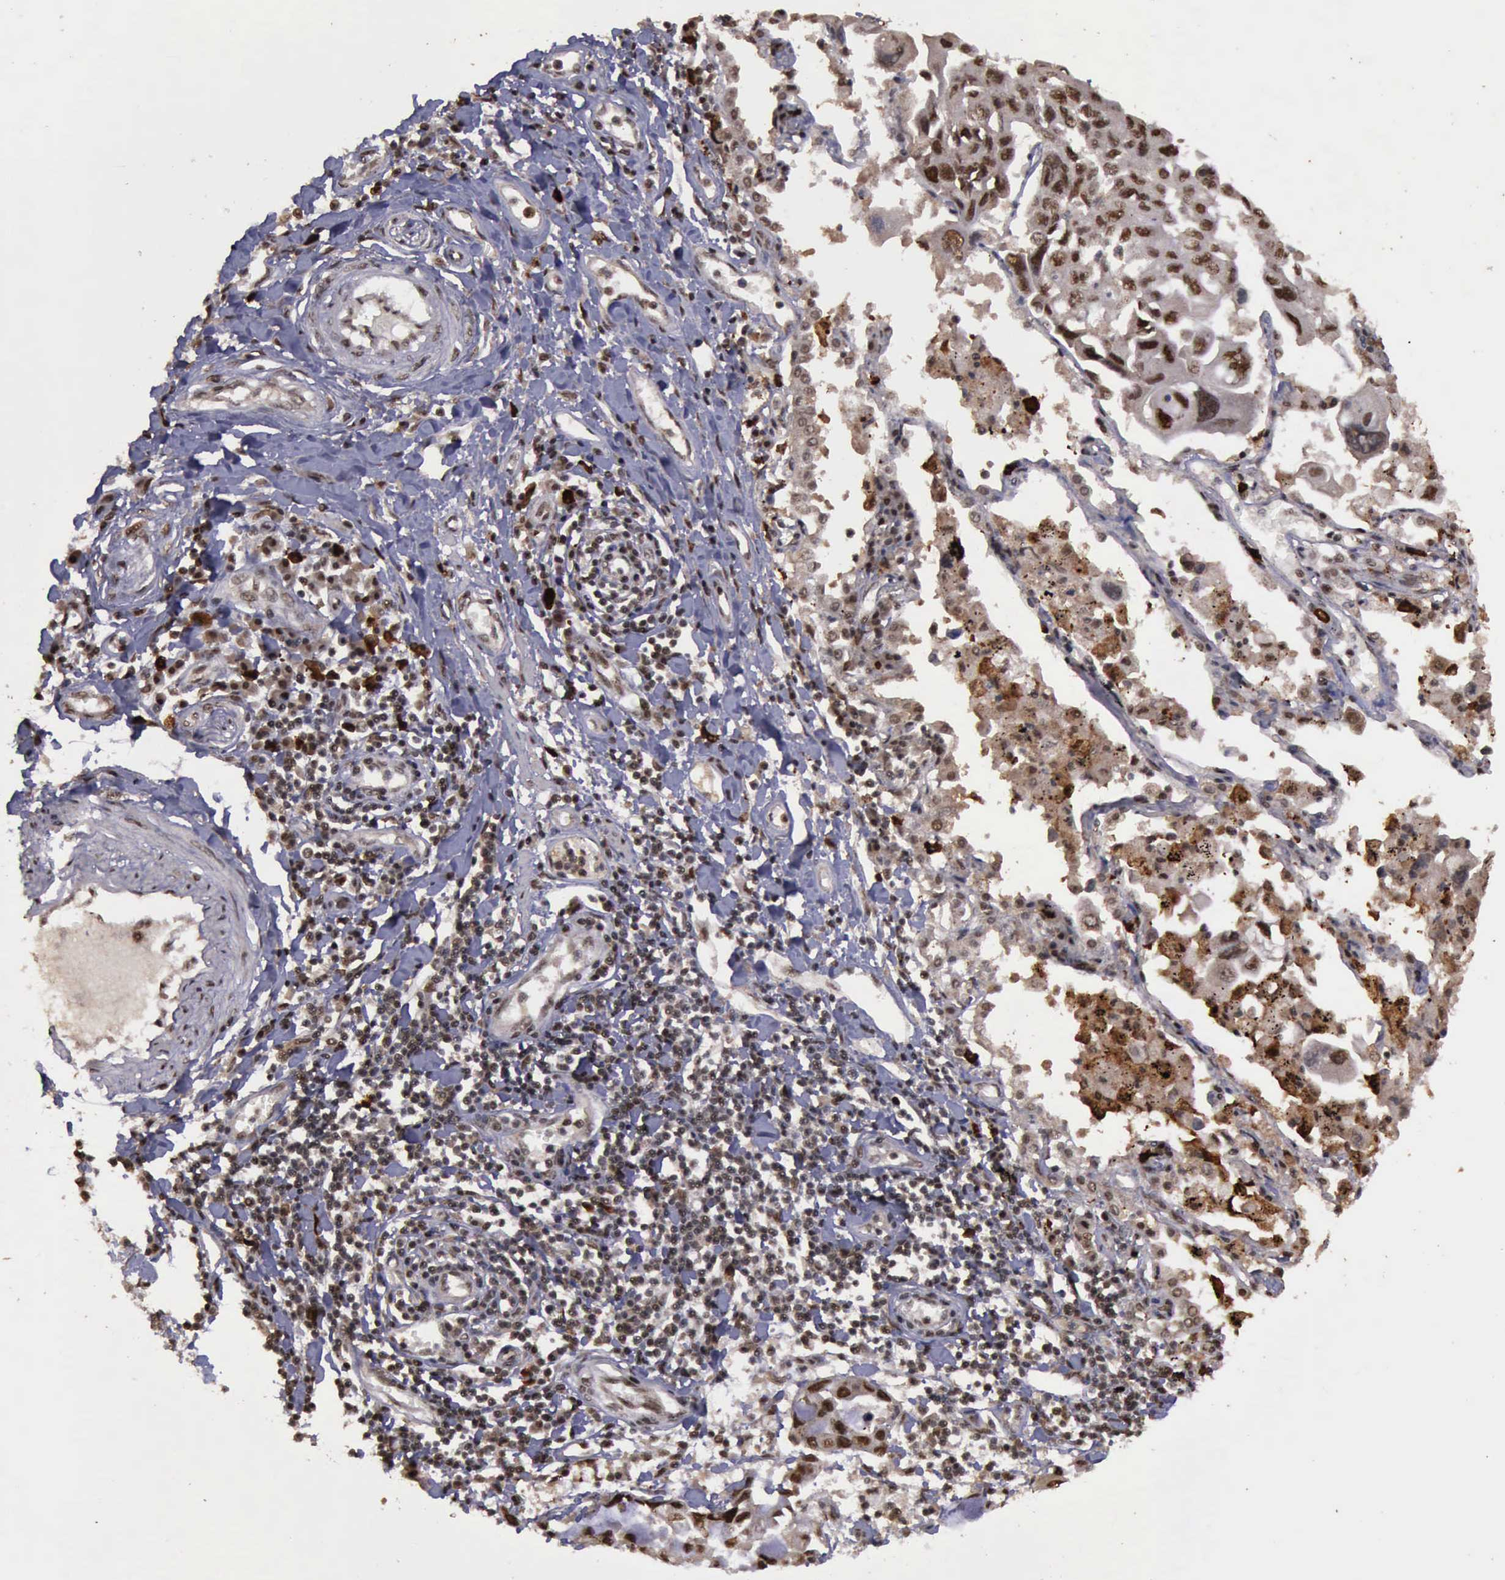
{"staining": {"intensity": "moderate", "quantity": ">75%", "location": "nuclear"}, "tissue": "lung cancer", "cell_type": "Tumor cells", "image_type": "cancer", "snomed": [{"axis": "morphology", "description": "Adenocarcinoma, NOS"}, {"axis": "topography", "description": "Lung"}], "caption": "Tumor cells display medium levels of moderate nuclear staining in approximately >75% of cells in human lung adenocarcinoma.", "gene": "TRMT2A", "patient": {"sex": "male", "age": 64}}